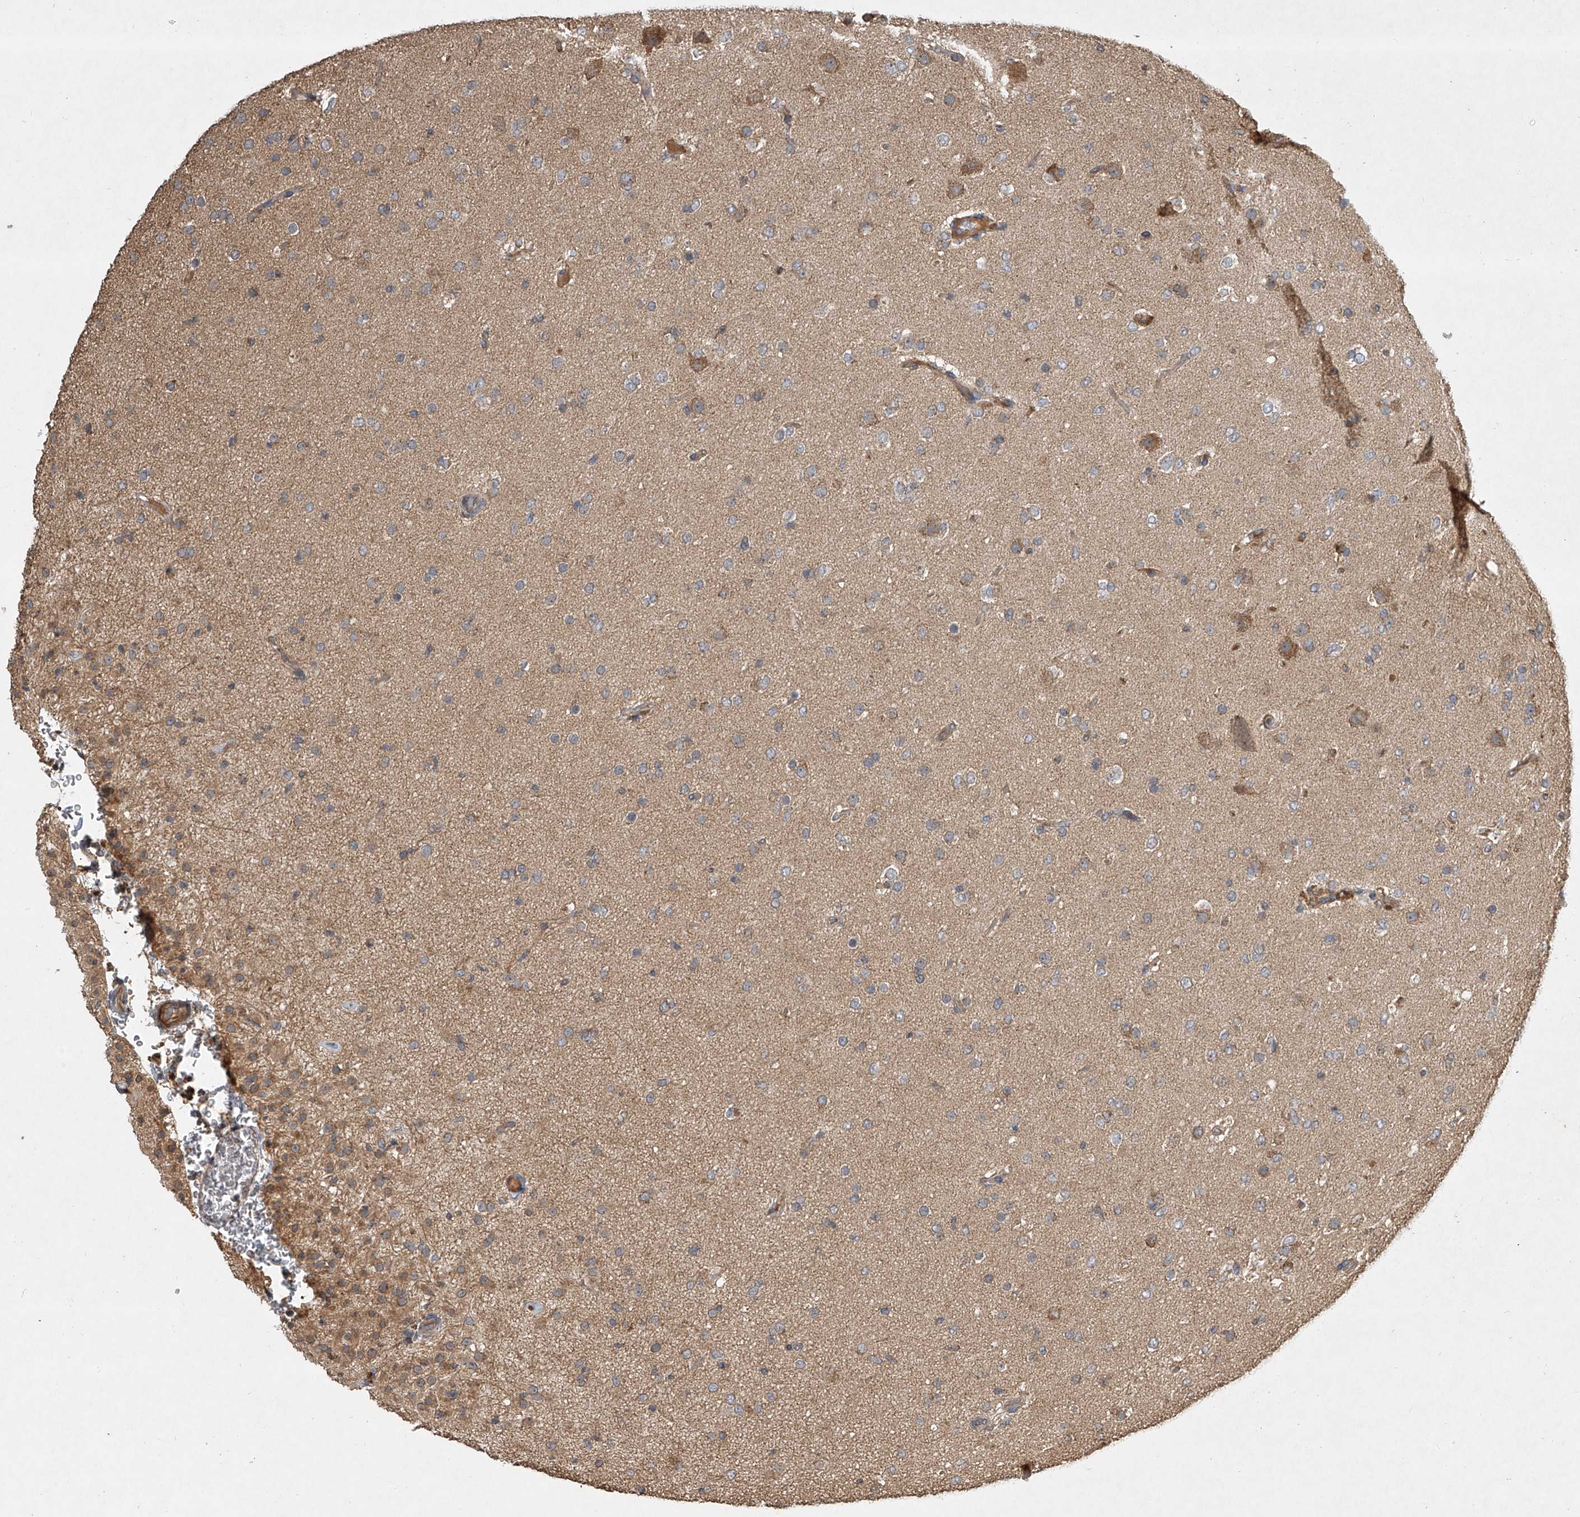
{"staining": {"intensity": "moderate", "quantity": "25%-75%", "location": "cytoplasmic/membranous"}, "tissue": "glioma", "cell_type": "Tumor cells", "image_type": "cancer", "snomed": [{"axis": "morphology", "description": "Glioma, malignant, Low grade"}, {"axis": "topography", "description": "Brain"}], "caption": "Tumor cells reveal medium levels of moderate cytoplasmic/membranous expression in approximately 25%-75% of cells in human malignant low-grade glioma. (DAB (3,3'-diaminobenzidine) IHC, brown staining for protein, blue staining for nuclei).", "gene": "NFS1", "patient": {"sex": "male", "age": 65}}